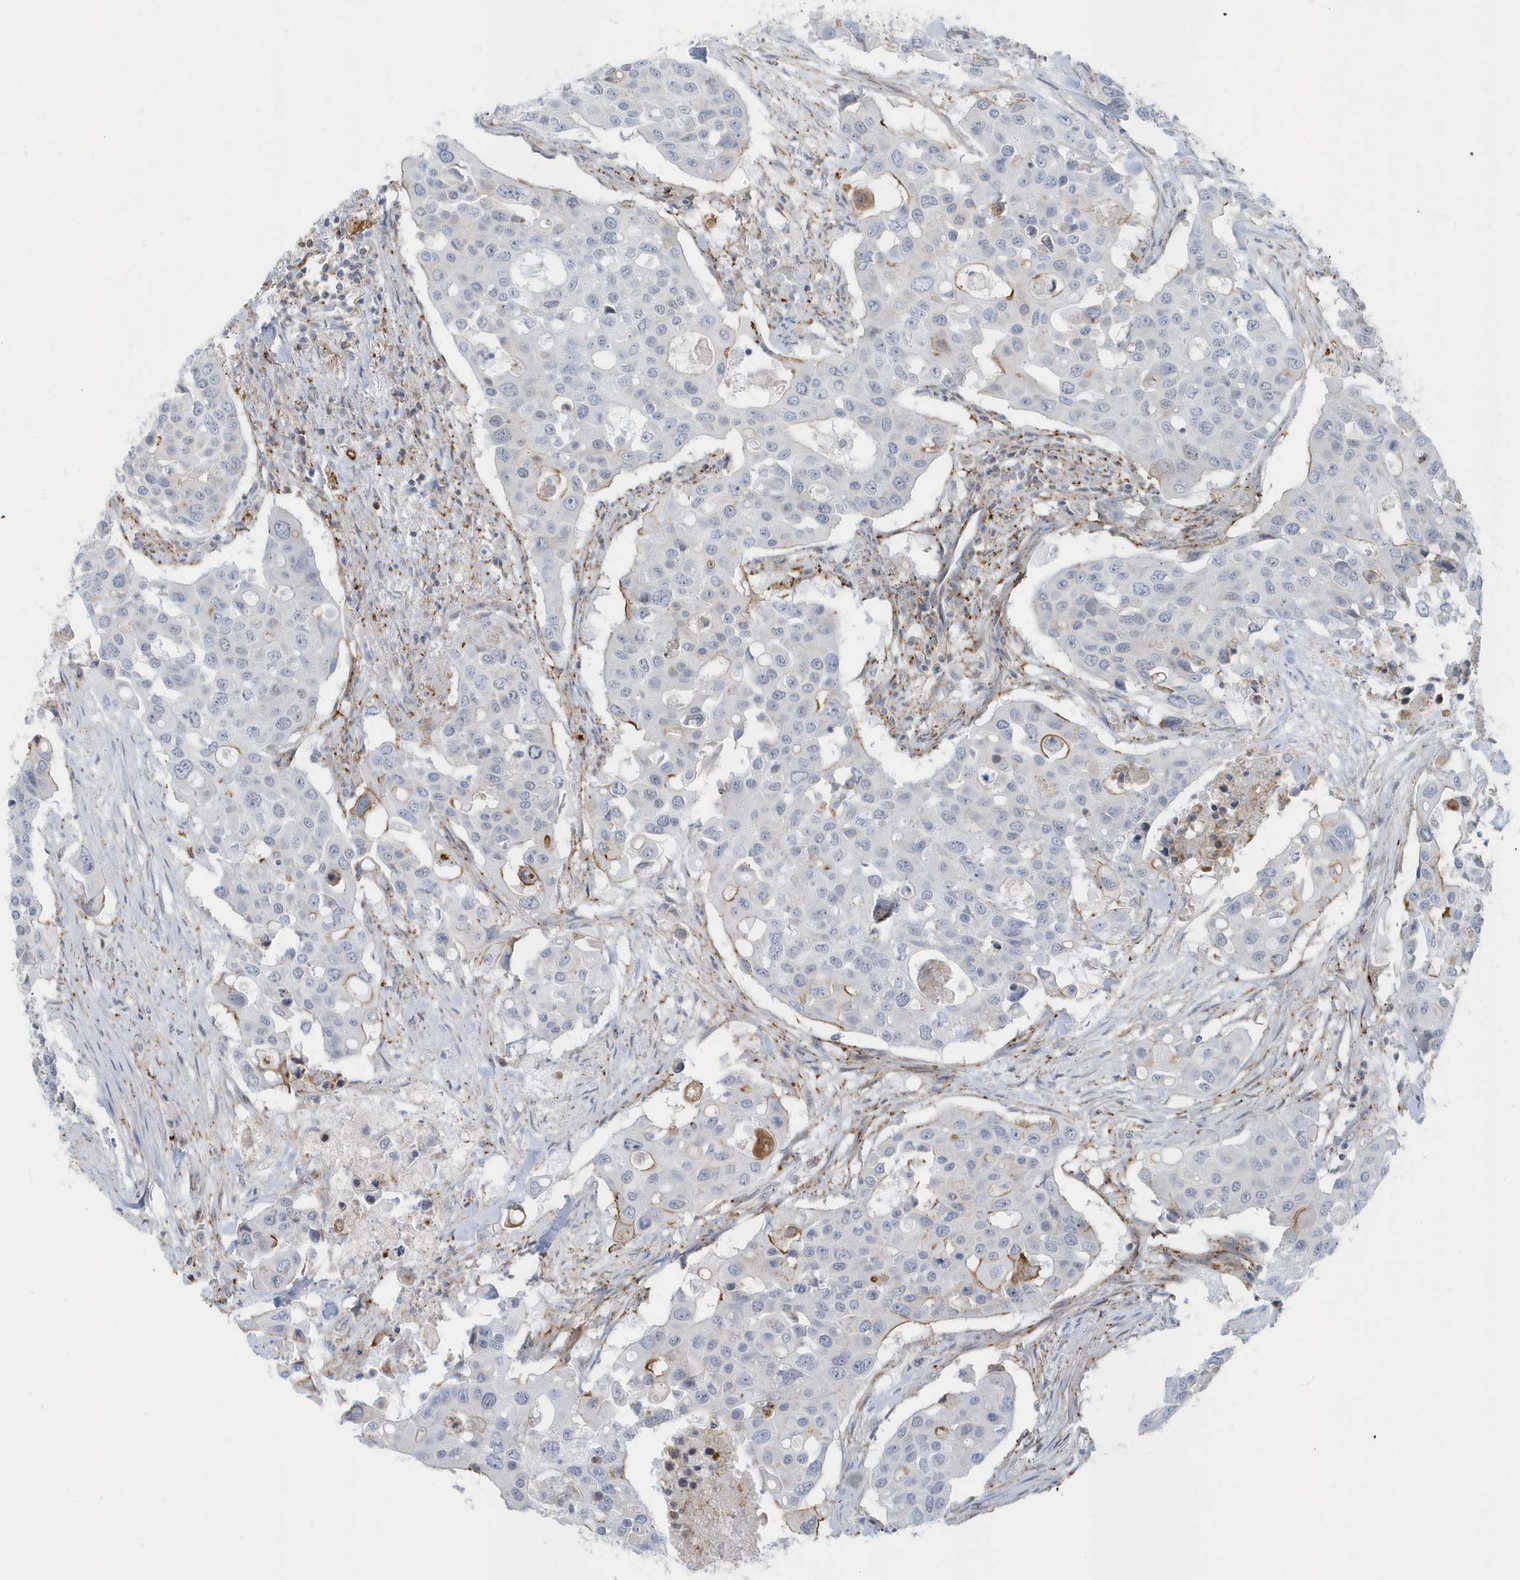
{"staining": {"intensity": "moderate", "quantity": "<25%", "location": "cytoplasmic/membranous"}, "tissue": "colorectal cancer", "cell_type": "Tumor cells", "image_type": "cancer", "snomed": [{"axis": "morphology", "description": "Adenocarcinoma, NOS"}, {"axis": "topography", "description": "Colon"}], "caption": "This histopathology image demonstrates IHC staining of human colorectal cancer, with low moderate cytoplasmic/membranous staining in approximately <25% of tumor cells.", "gene": "CACNB2", "patient": {"sex": "male", "age": 77}}